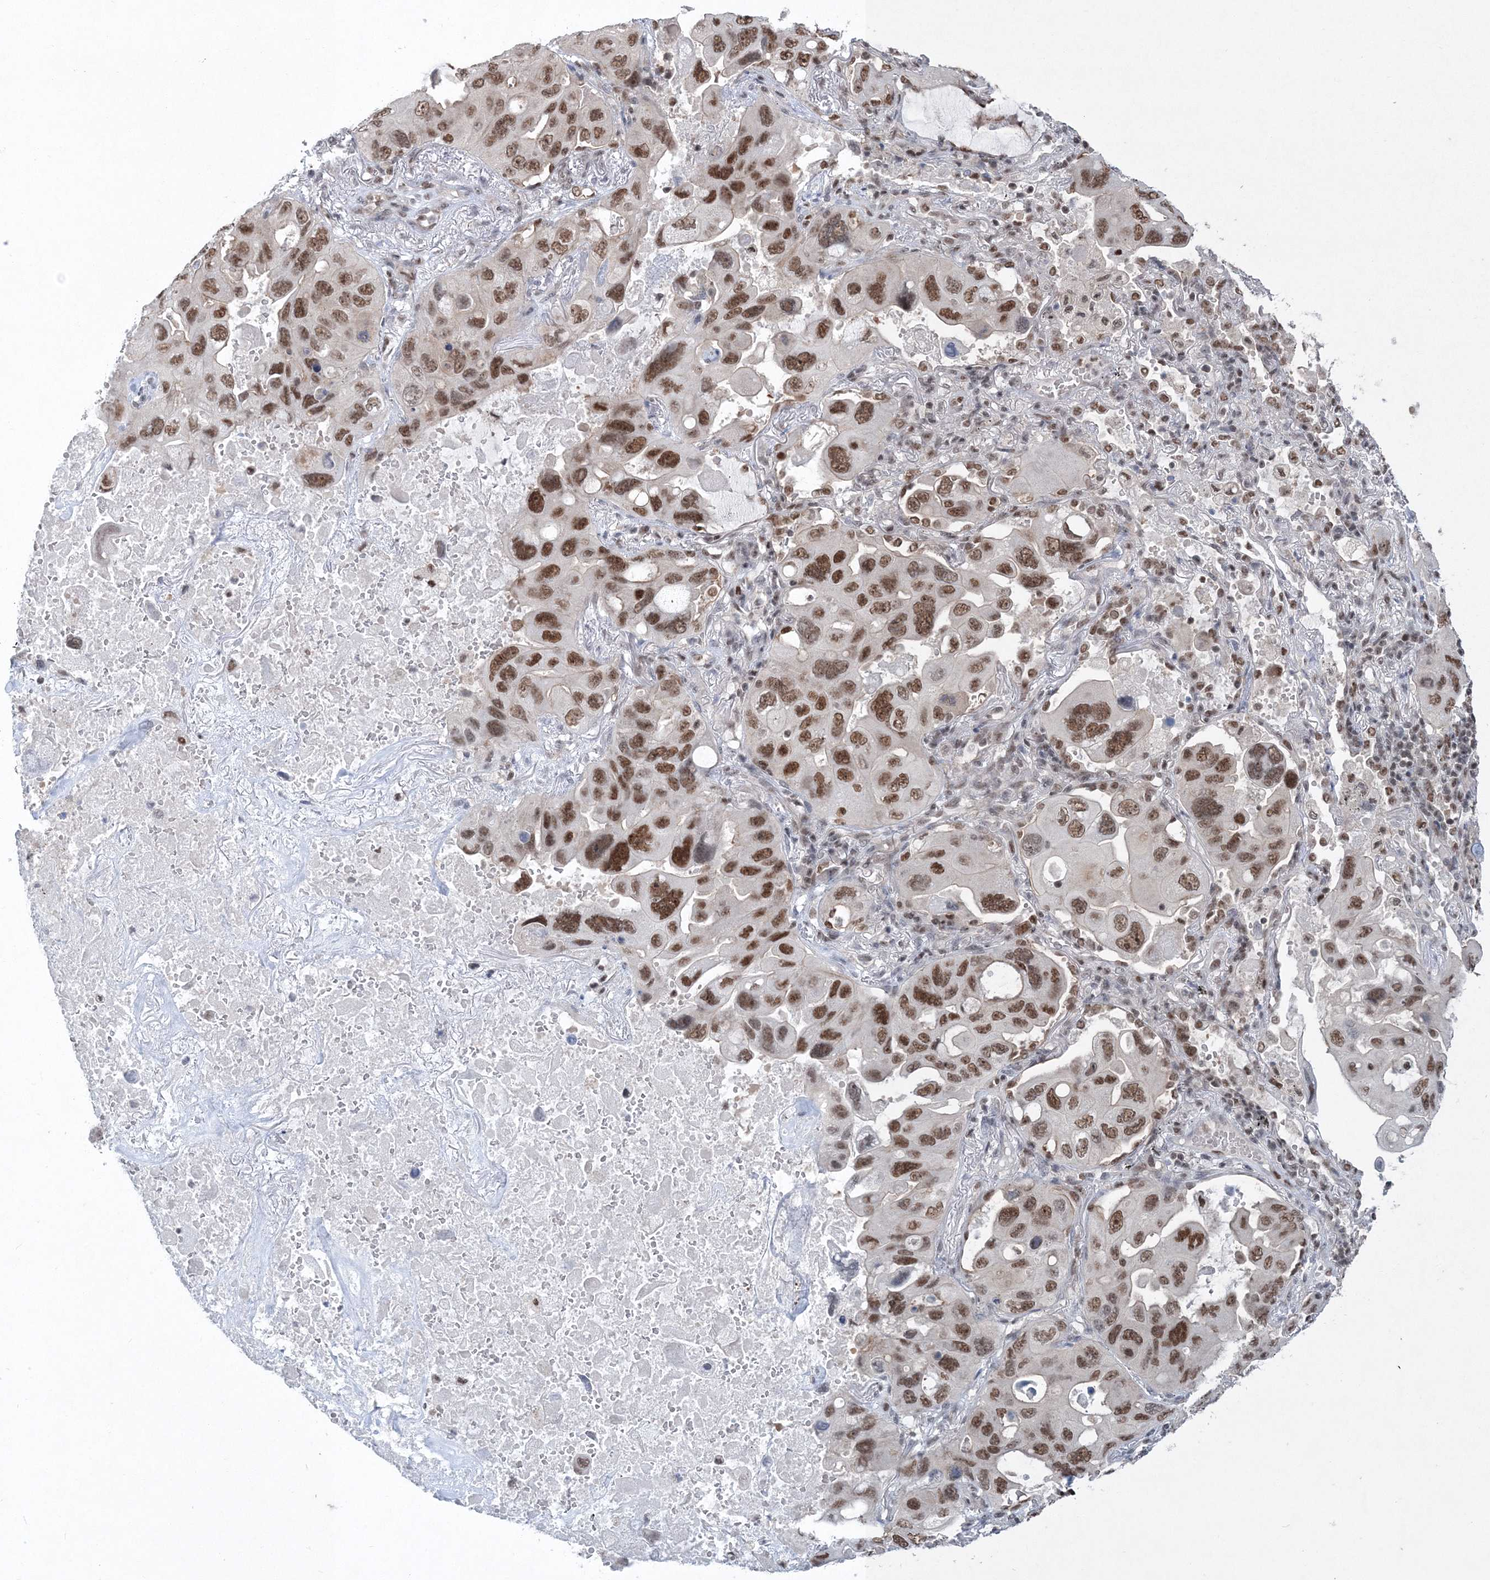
{"staining": {"intensity": "moderate", "quantity": ">75%", "location": "nuclear"}, "tissue": "lung cancer", "cell_type": "Tumor cells", "image_type": "cancer", "snomed": [{"axis": "morphology", "description": "Squamous cell carcinoma, NOS"}, {"axis": "topography", "description": "Lung"}], "caption": "Immunohistochemistry image of neoplastic tissue: squamous cell carcinoma (lung) stained using immunohistochemistry (IHC) displays medium levels of moderate protein expression localized specifically in the nuclear of tumor cells, appearing as a nuclear brown color.", "gene": "PDS5A", "patient": {"sex": "female", "age": 73}}